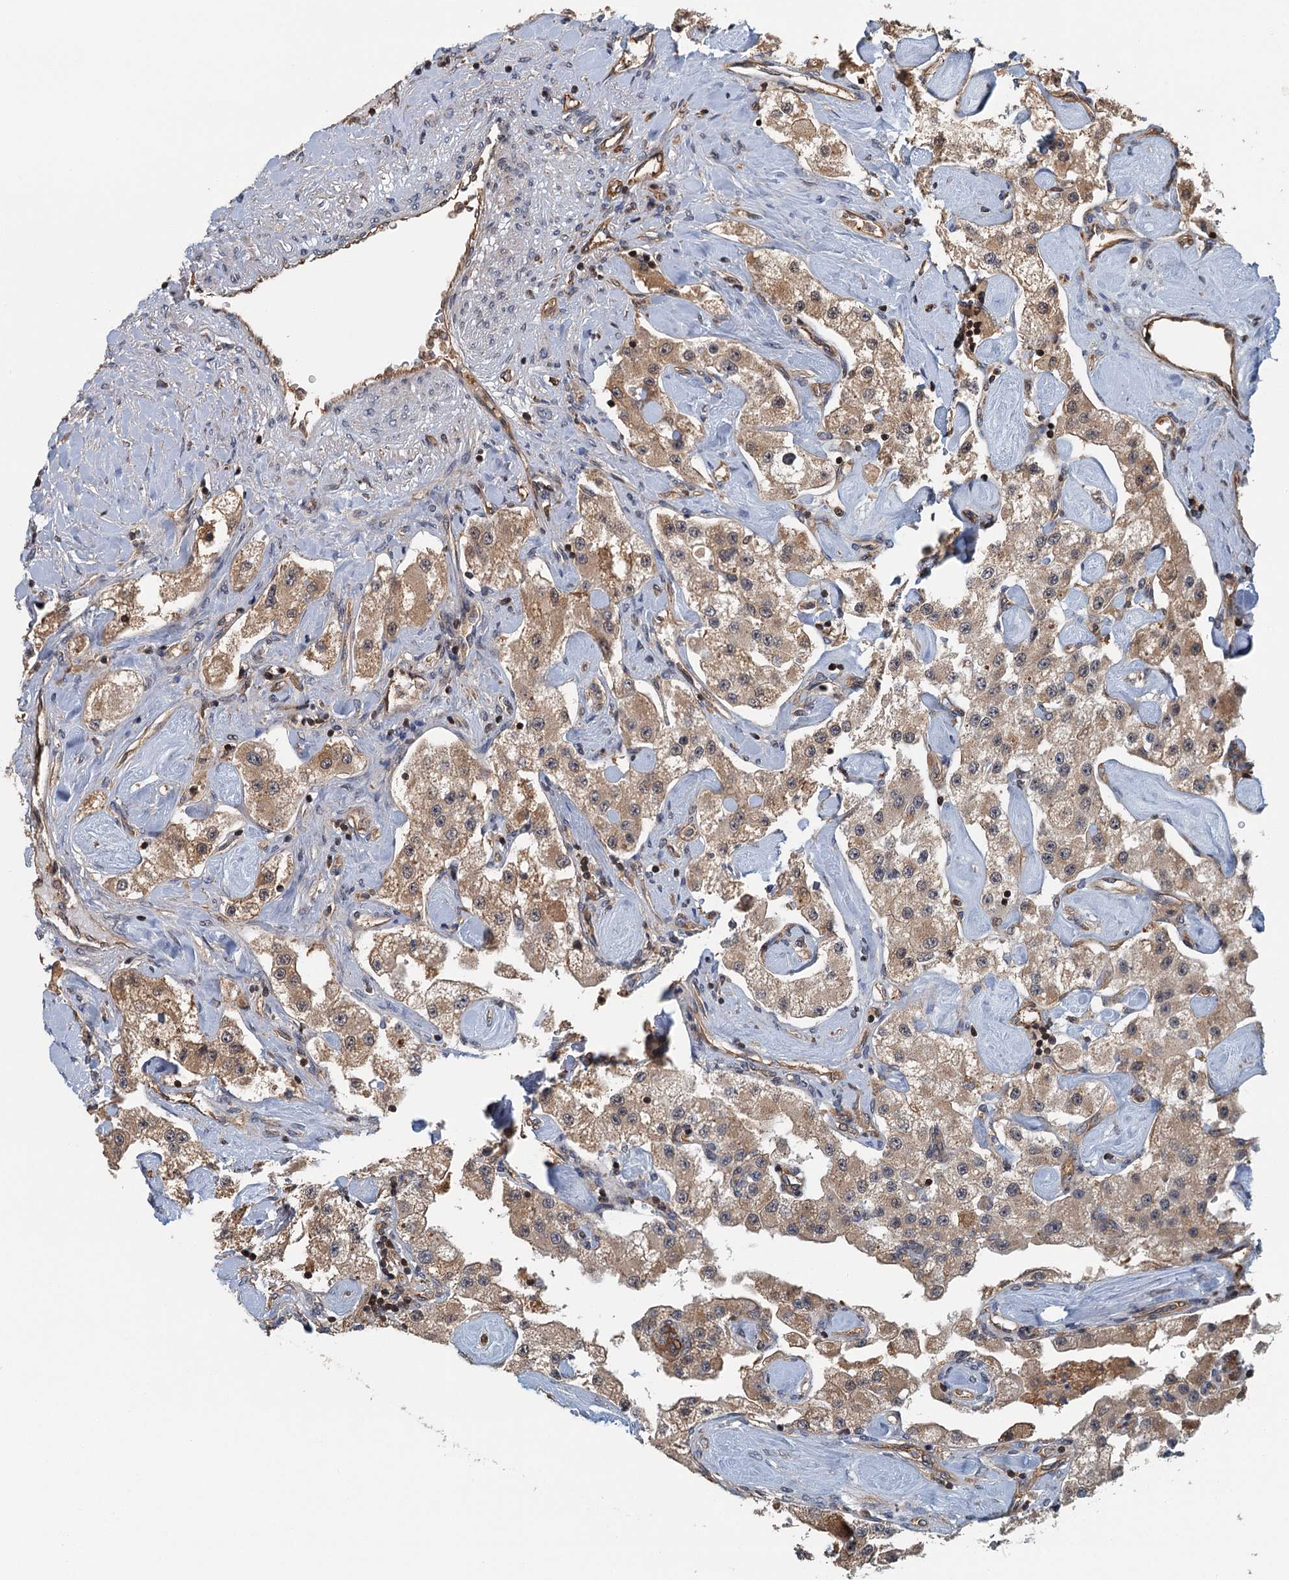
{"staining": {"intensity": "moderate", "quantity": ">75%", "location": "cytoplasmic/membranous"}, "tissue": "carcinoid", "cell_type": "Tumor cells", "image_type": "cancer", "snomed": [{"axis": "morphology", "description": "Carcinoid, malignant, NOS"}, {"axis": "topography", "description": "Pancreas"}], "caption": "DAB immunohistochemical staining of human carcinoid (malignant) displays moderate cytoplasmic/membranous protein expression in approximately >75% of tumor cells.", "gene": "ZNF527", "patient": {"sex": "male", "age": 41}}